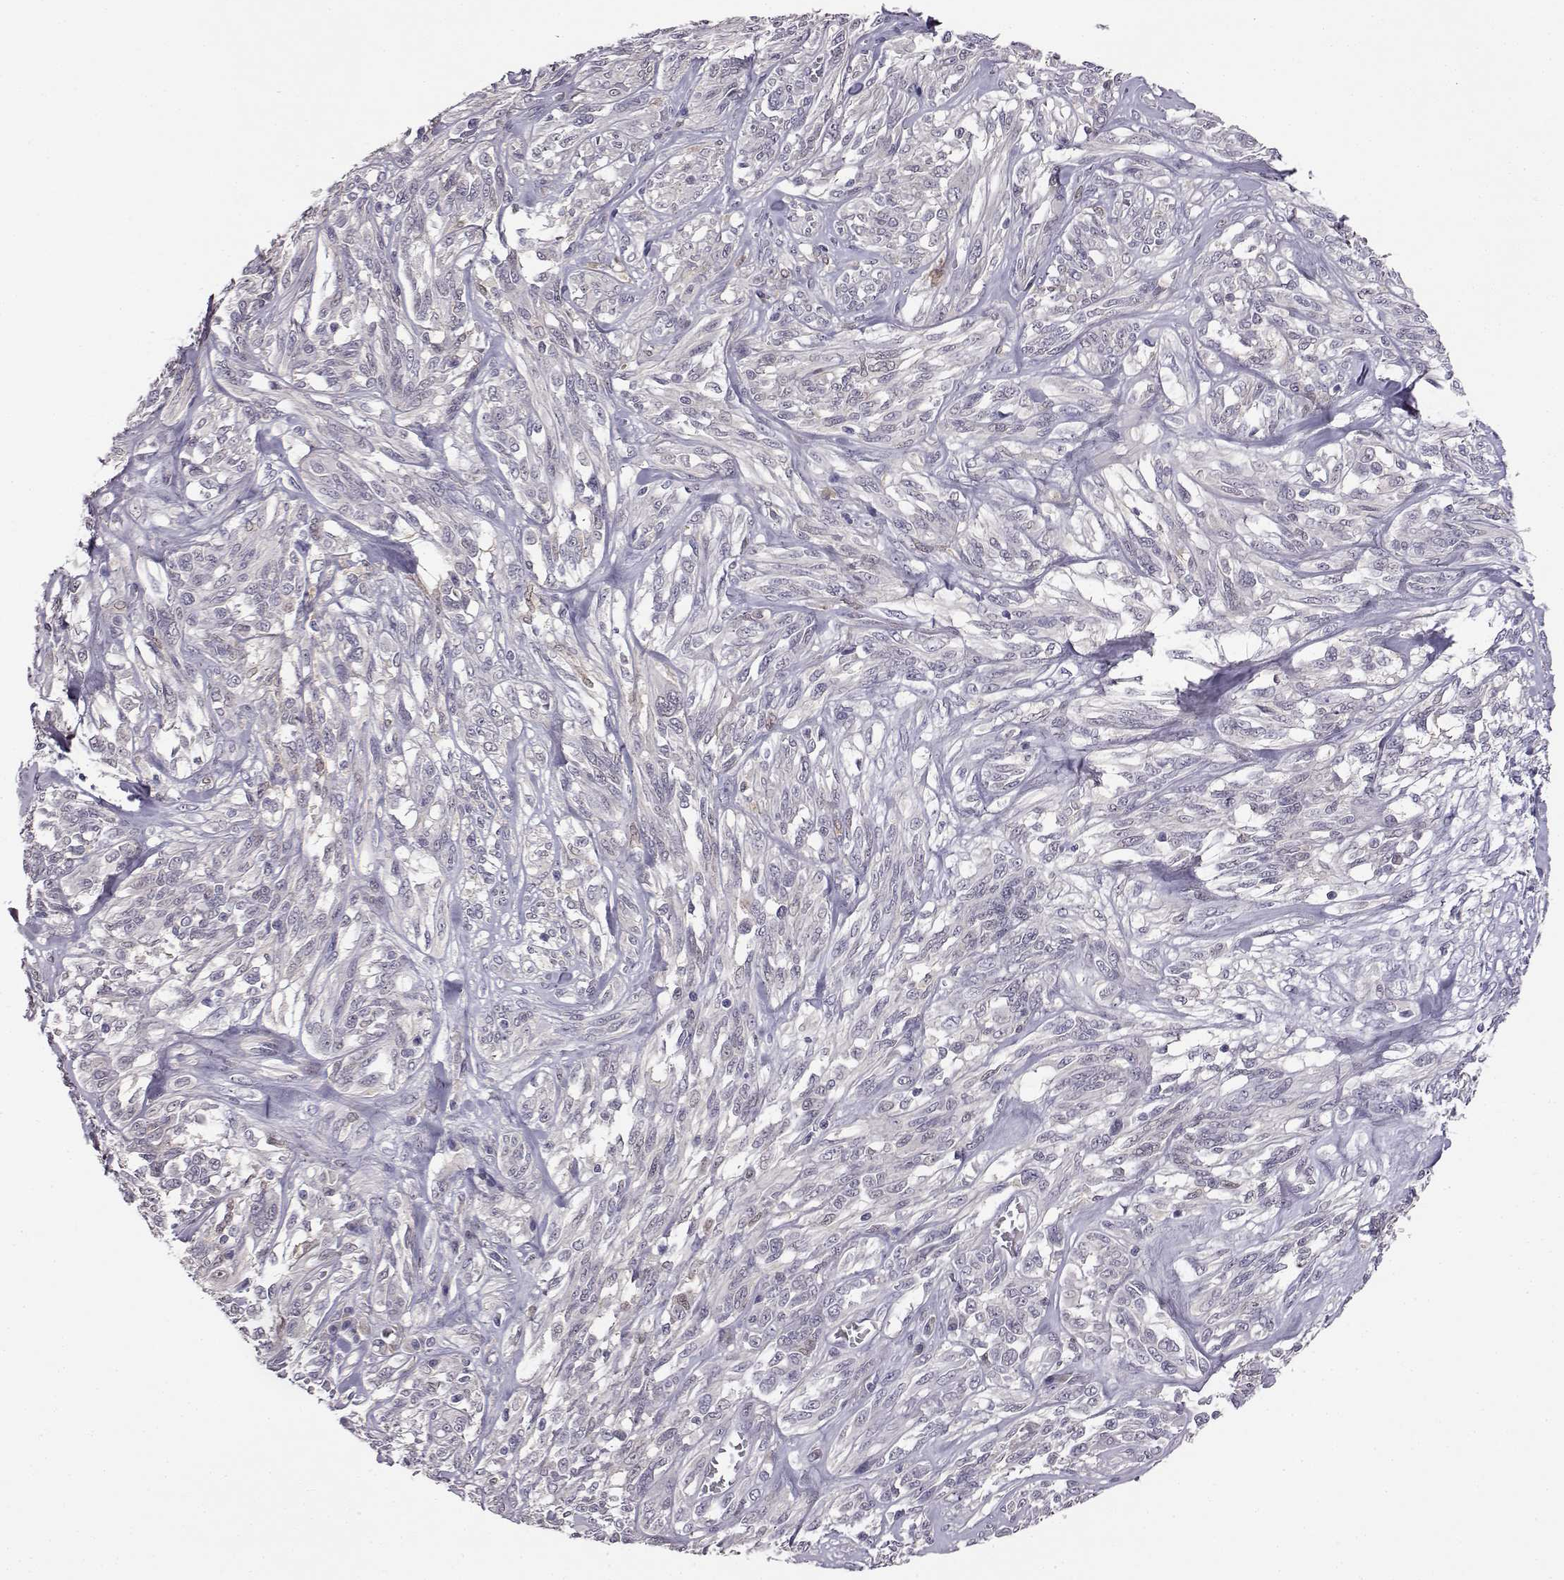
{"staining": {"intensity": "negative", "quantity": "none", "location": "none"}, "tissue": "melanoma", "cell_type": "Tumor cells", "image_type": "cancer", "snomed": [{"axis": "morphology", "description": "Malignant melanoma, NOS"}, {"axis": "topography", "description": "Skin"}], "caption": "Micrograph shows no protein expression in tumor cells of melanoma tissue.", "gene": "AKR1B1", "patient": {"sex": "female", "age": 91}}